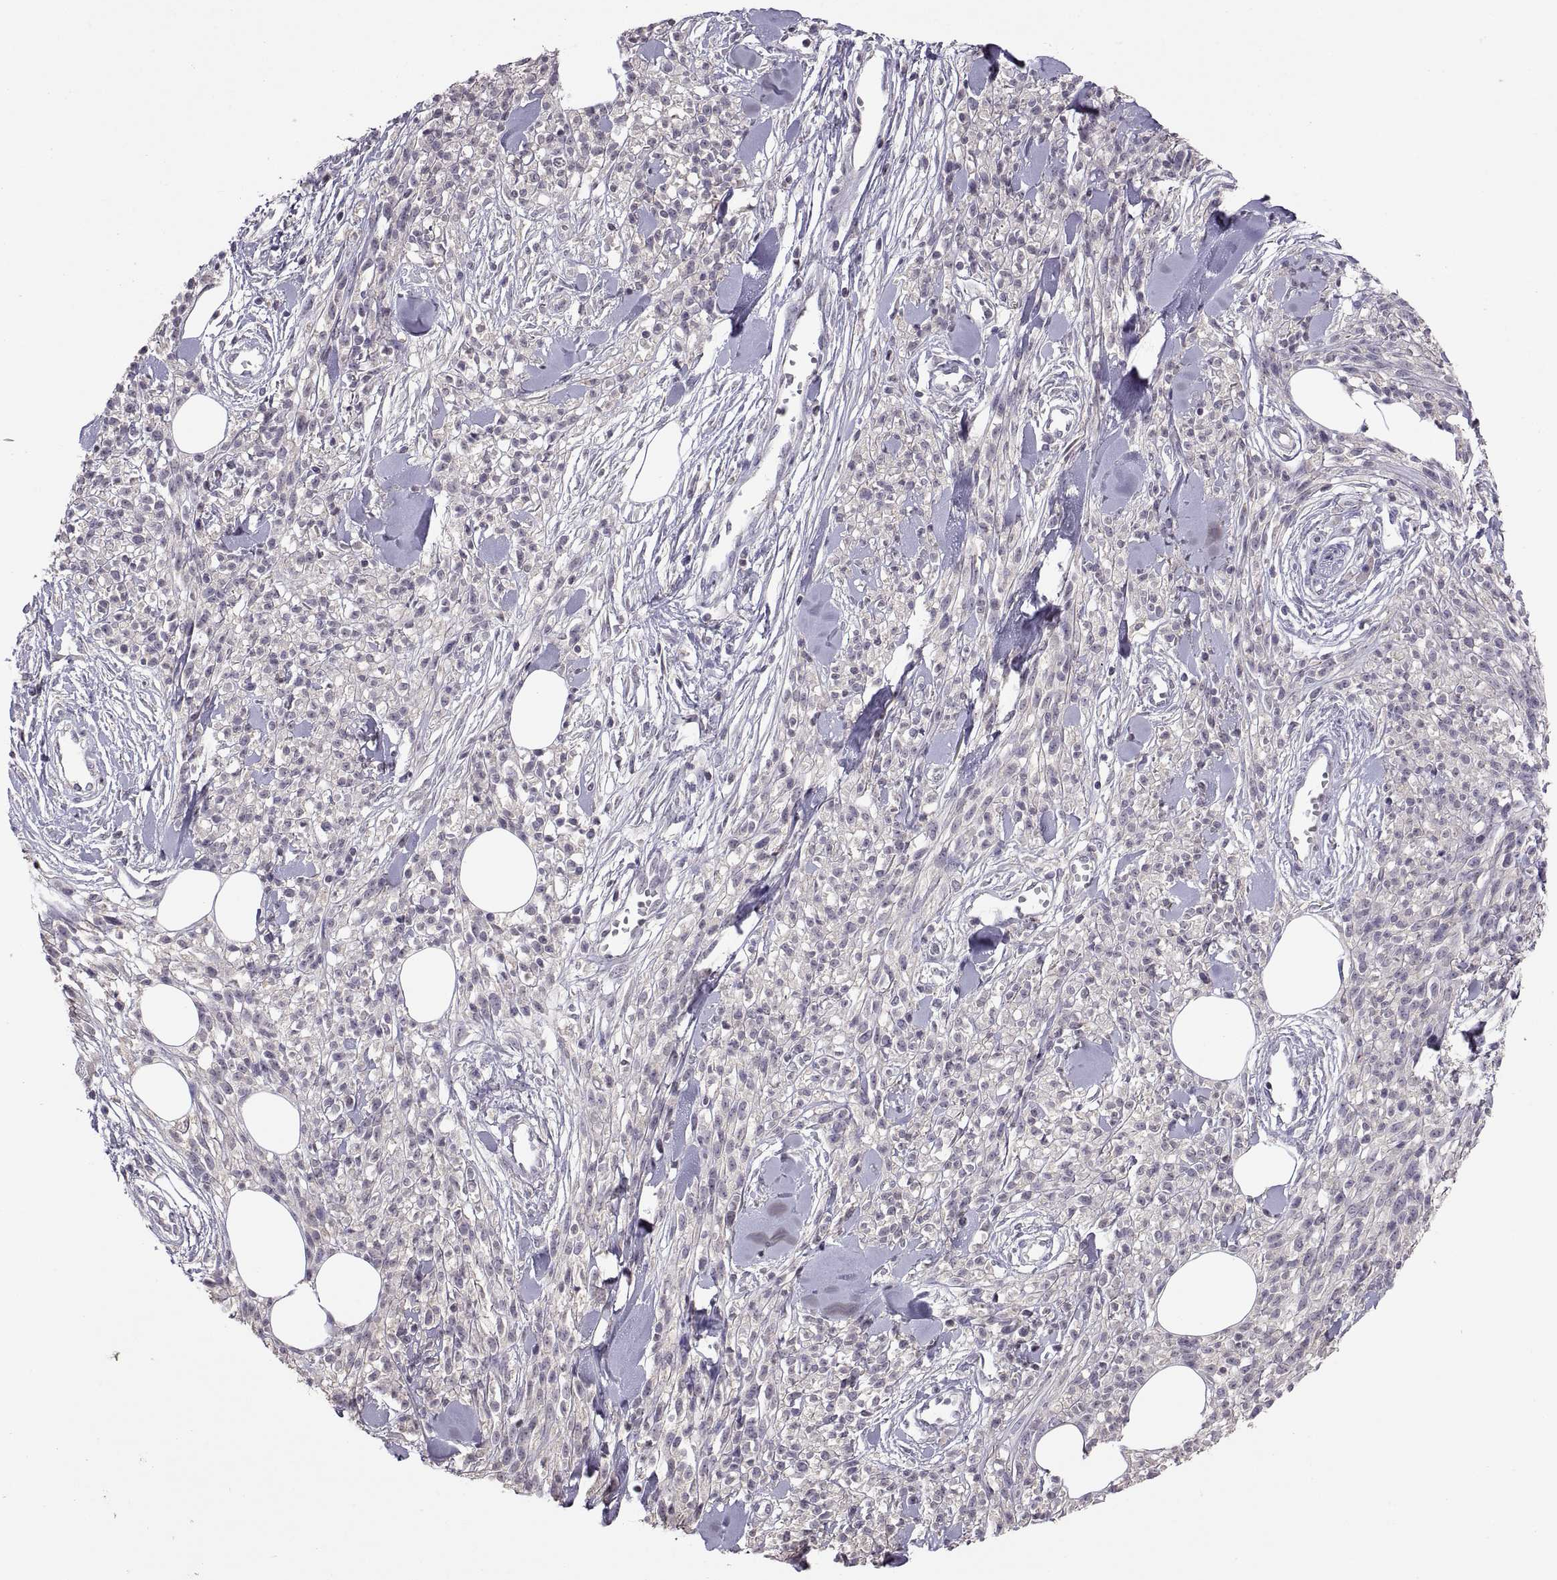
{"staining": {"intensity": "negative", "quantity": "none", "location": "none"}, "tissue": "melanoma", "cell_type": "Tumor cells", "image_type": "cancer", "snomed": [{"axis": "morphology", "description": "Malignant melanoma, NOS"}, {"axis": "topography", "description": "Skin"}, {"axis": "topography", "description": "Skin of trunk"}], "caption": "Tumor cells are negative for brown protein staining in melanoma. The staining was performed using DAB (3,3'-diaminobenzidine) to visualize the protein expression in brown, while the nuclei were stained in blue with hematoxylin (Magnification: 20x).", "gene": "NMNAT2", "patient": {"sex": "male", "age": 74}}